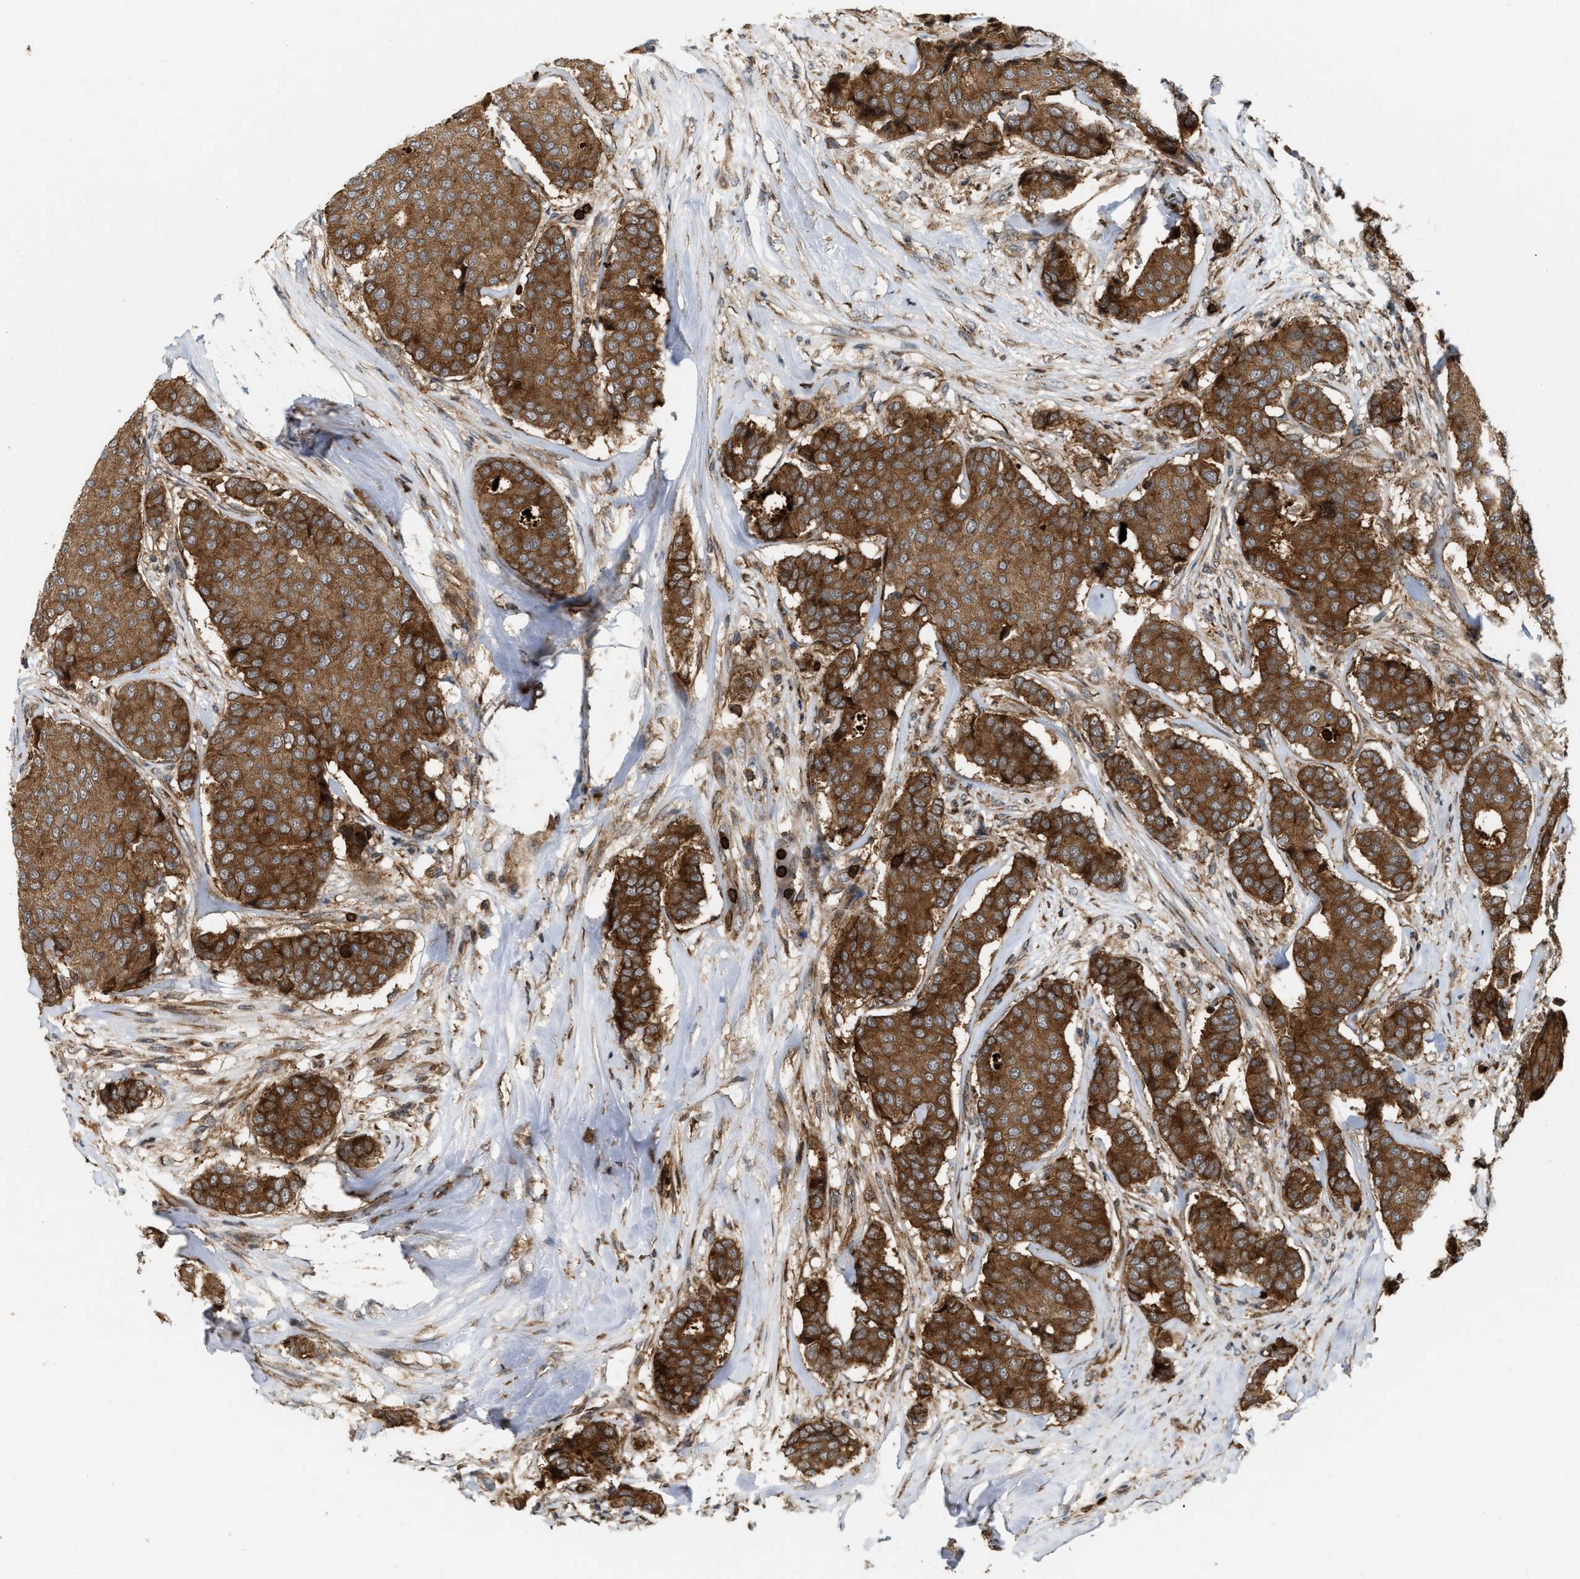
{"staining": {"intensity": "strong", "quantity": ">75%", "location": "cytoplasmic/membranous"}, "tissue": "breast cancer", "cell_type": "Tumor cells", "image_type": "cancer", "snomed": [{"axis": "morphology", "description": "Duct carcinoma"}, {"axis": "topography", "description": "Breast"}], "caption": "Protein analysis of breast intraductal carcinoma tissue exhibits strong cytoplasmic/membranous expression in about >75% of tumor cells. The protein of interest is shown in brown color, while the nuclei are stained blue.", "gene": "IQCE", "patient": {"sex": "female", "age": 75}}